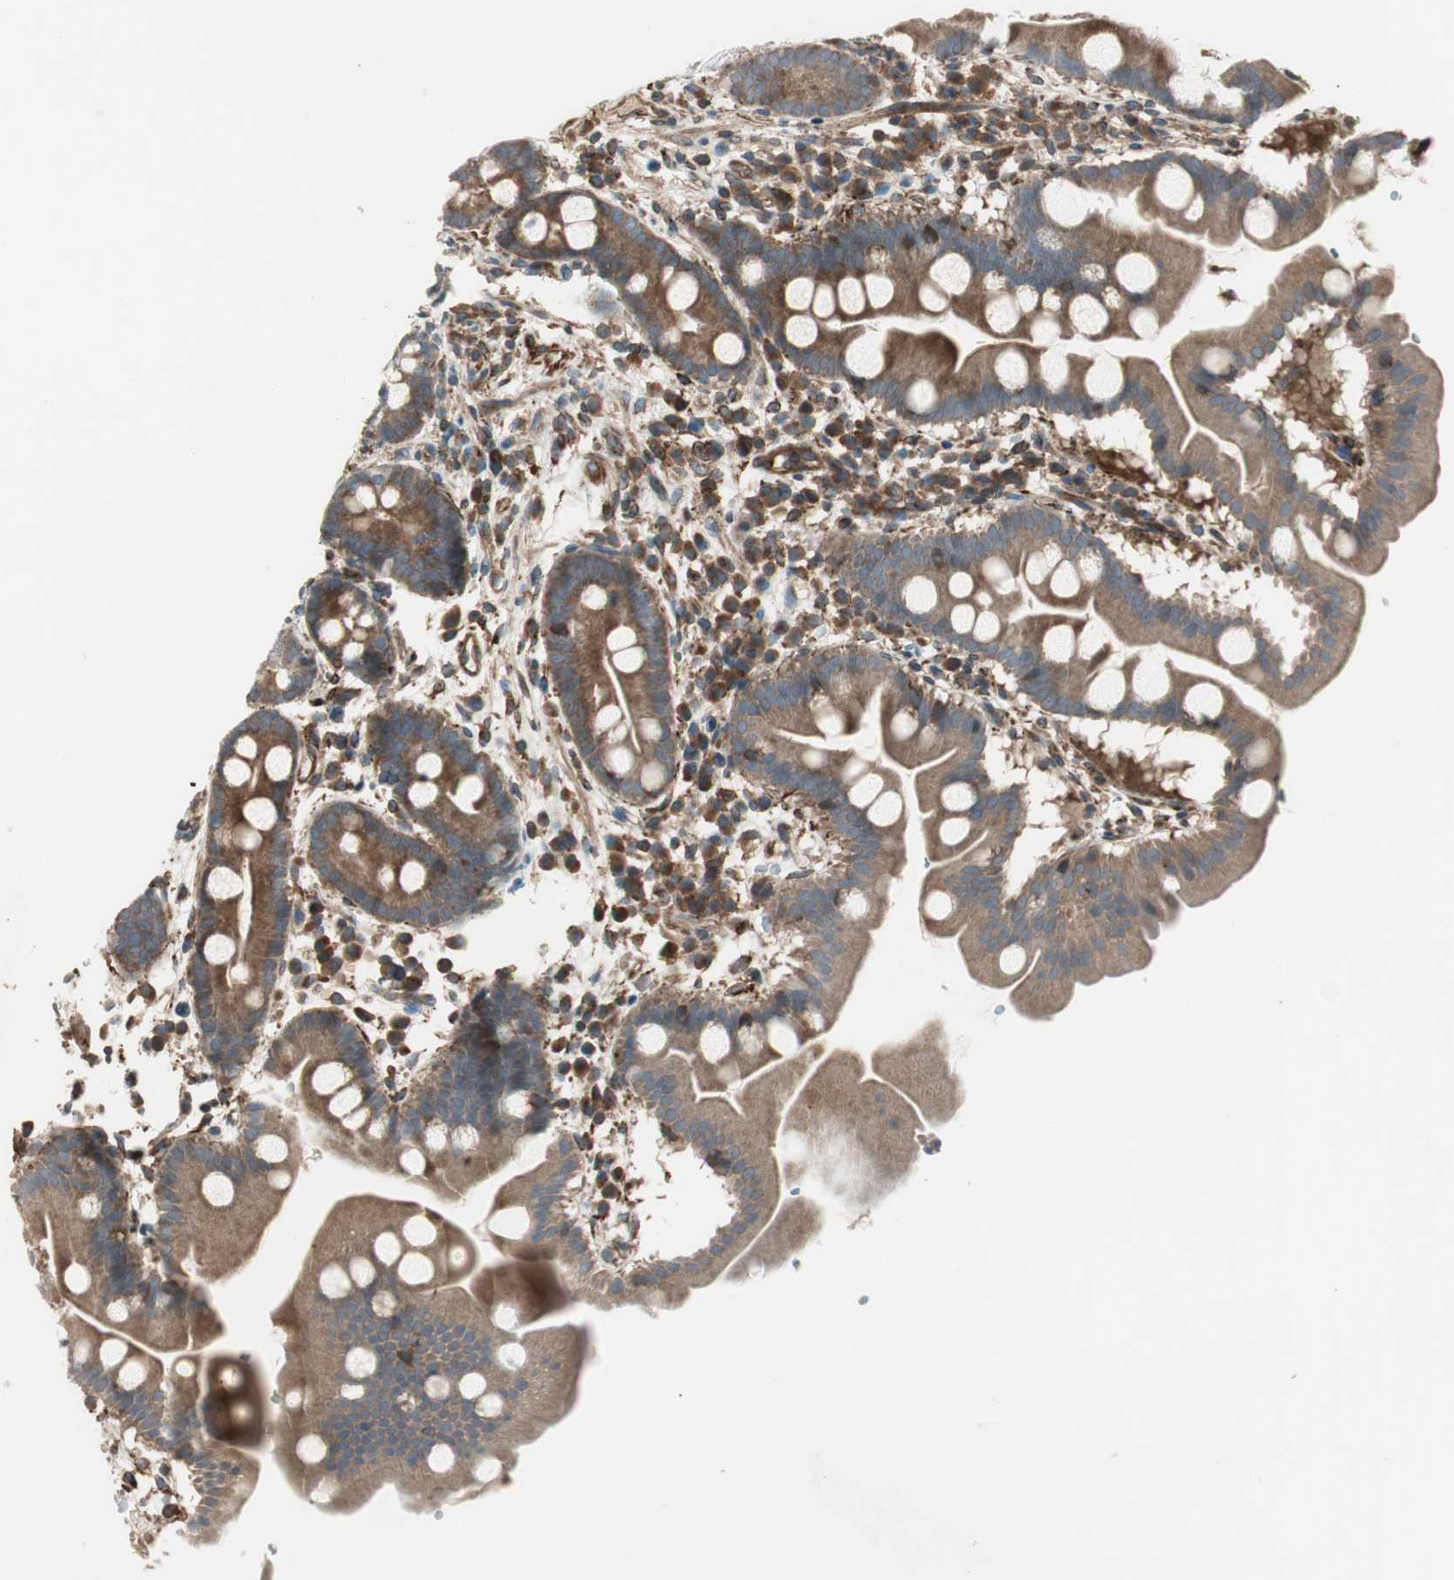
{"staining": {"intensity": "moderate", "quantity": ">75%", "location": "cytoplasmic/membranous"}, "tissue": "duodenum", "cell_type": "Glandular cells", "image_type": "normal", "snomed": [{"axis": "morphology", "description": "Normal tissue, NOS"}, {"axis": "topography", "description": "Duodenum"}], "caption": "Benign duodenum shows moderate cytoplasmic/membranous expression in approximately >75% of glandular cells.", "gene": "PRKG1", "patient": {"sex": "male", "age": 50}}